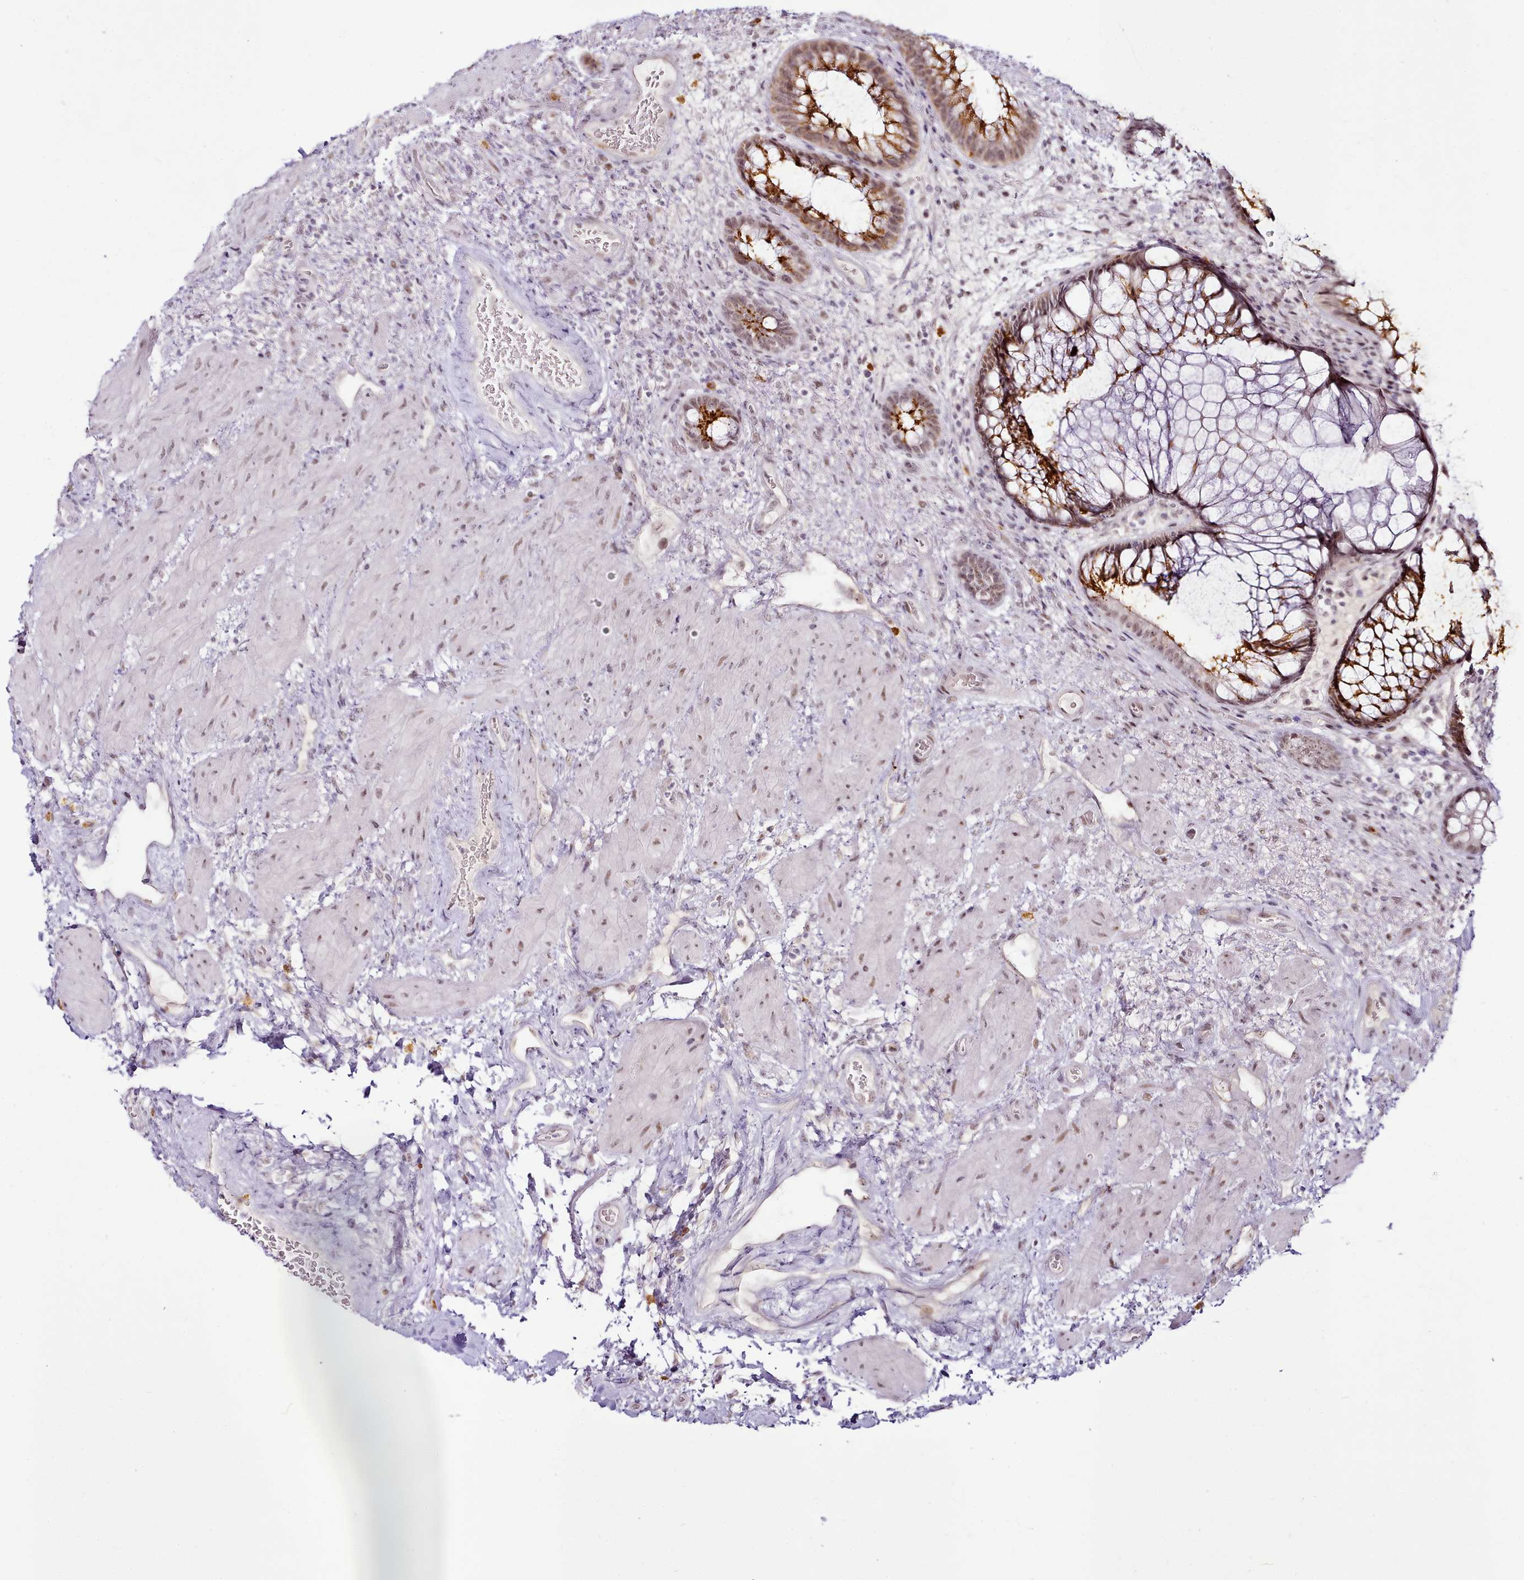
{"staining": {"intensity": "moderate", "quantity": ">75%", "location": "cytoplasmic/membranous,nuclear"}, "tissue": "rectum", "cell_type": "Glandular cells", "image_type": "normal", "snomed": [{"axis": "morphology", "description": "Normal tissue, NOS"}, {"axis": "topography", "description": "Rectum"}], "caption": "The micrograph exhibits a brown stain indicating the presence of a protein in the cytoplasmic/membranous,nuclear of glandular cells in rectum.", "gene": "SYT15B", "patient": {"sex": "male", "age": 51}}